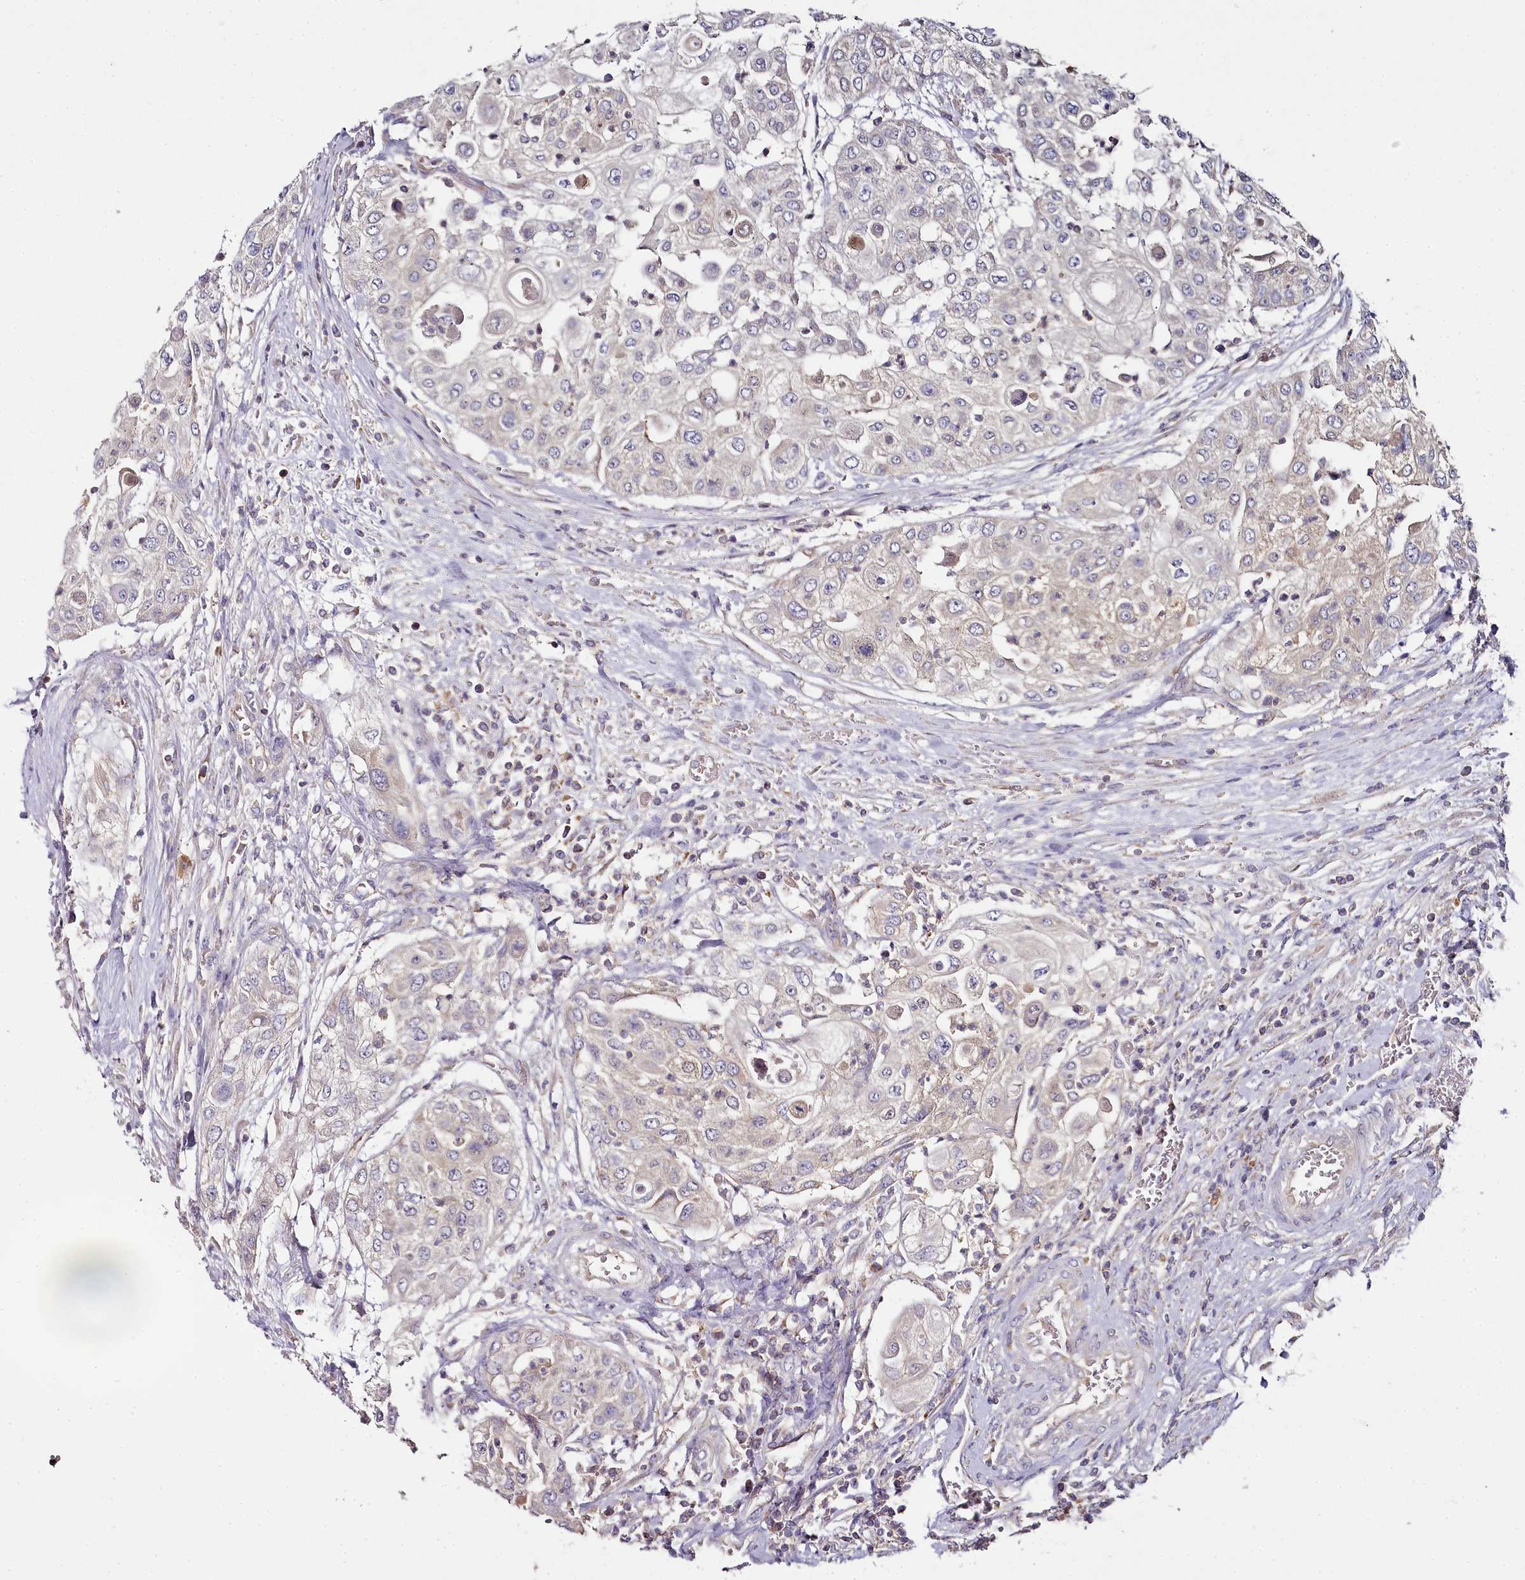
{"staining": {"intensity": "negative", "quantity": "none", "location": "none"}, "tissue": "urothelial cancer", "cell_type": "Tumor cells", "image_type": "cancer", "snomed": [{"axis": "morphology", "description": "Urothelial carcinoma, High grade"}, {"axis": "topography", "description": "Urinary bladder"}], "caption": "Urothelial cancer stained for a protein using IHC demonstrates no expression tumor cells.", "gene": "ACSS1", "patient": {"sex": "female", "age": 79}}